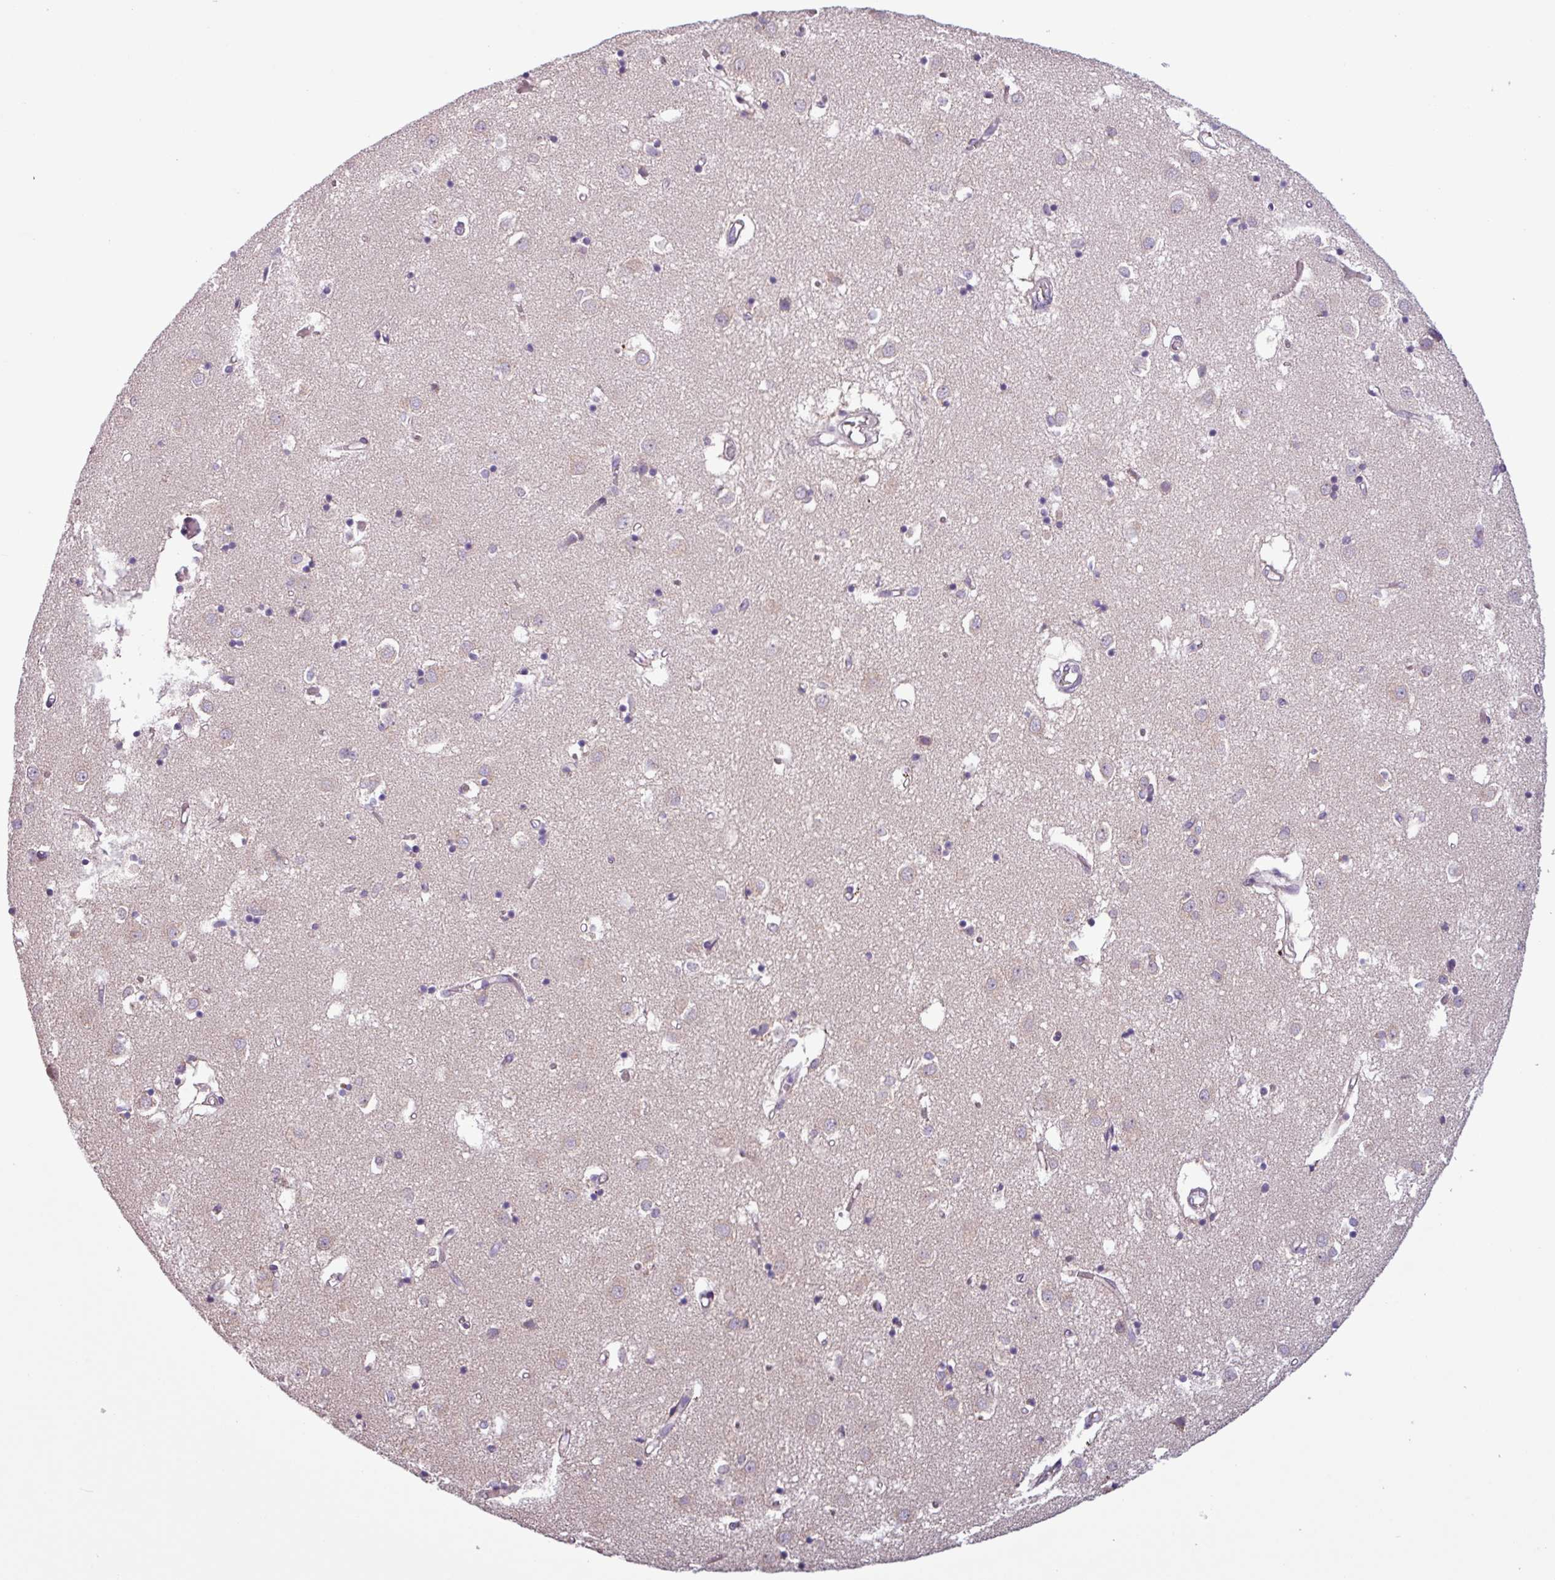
{"staining": {"intensity": "negative", "quantity": "none", "location": "none"}, "tissue": "caudate", "cell_type": "Glial cells", "image_type": "normal", "snomed": [{"axis": "morphology", "description": "Normal tissue, NOS"}, {"axis": "topography", "description": "Lateral ventricle wall"}], "caption": "A high-resolution micrograph shows immunohistochemistry staining of benign caudate, which displays no significant expression in glial cells.", "gene": "C20orf27", "patient": {"sex": "male", "age": 70}}